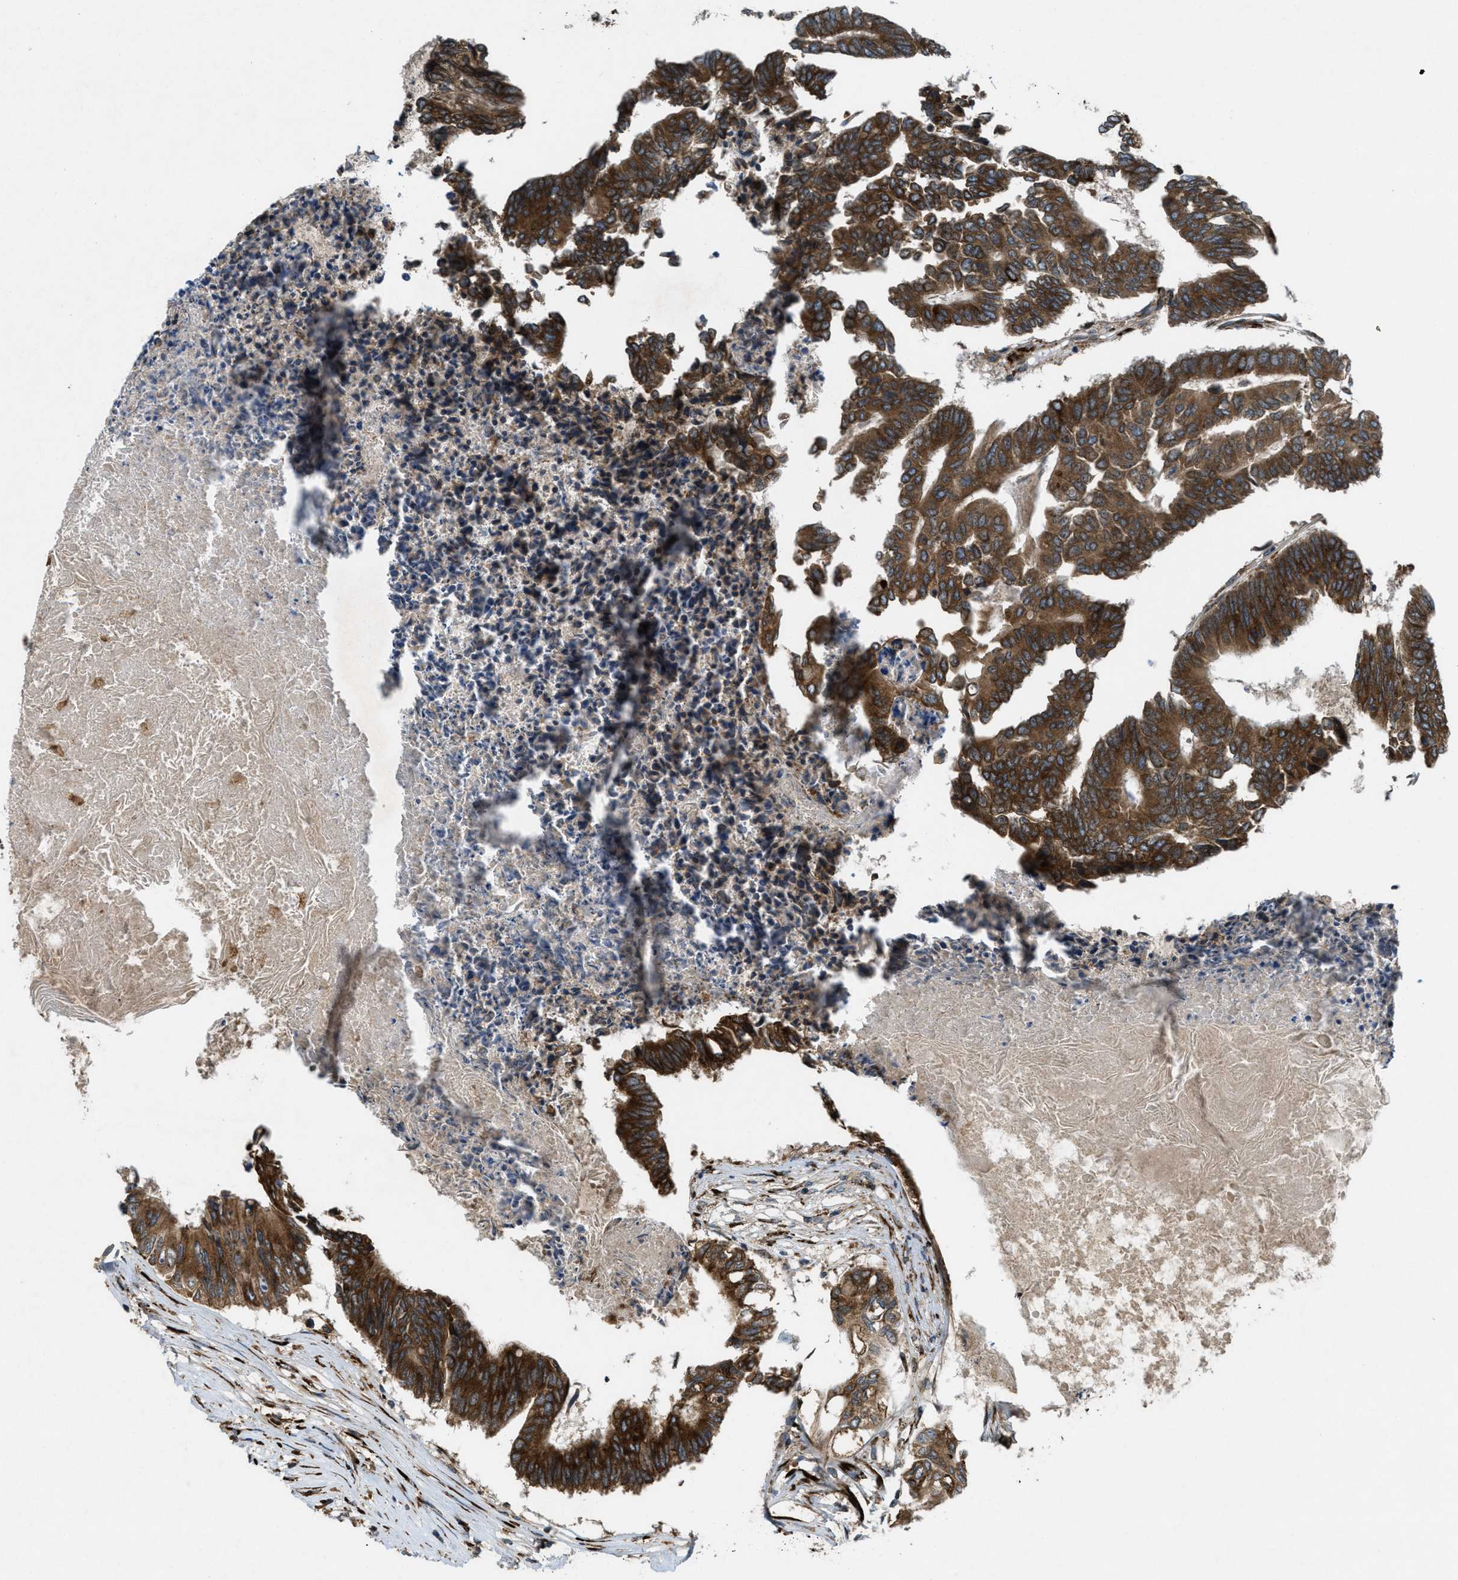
{"staining": {"intensity": "strong", "quantity": ">75%", "location": "cytoplasmic/membranous"}, "tissue": "colorectal cancer", "cell_type": "Tumor cells", "image_type": "cancer", "snomed": [{"axis": "morphology", "description": "Adenocarcinoma, NOS"}, {"axis": "topography", "description": "Rectum"}], "caption": "Protein expression by immunohistochemistry shows strong cytoplasmic/membranous staining in about >75% of tumor cells in adenocarcinoma (colorectal). (Stains: DAB (3,3'-diaminobenzidine) in brown, nuclei in blue, Microscopy: brightfield microscopy at high magnification).", "gene": "PCDH18", "patient": {"sex": "male", "age": 63}}